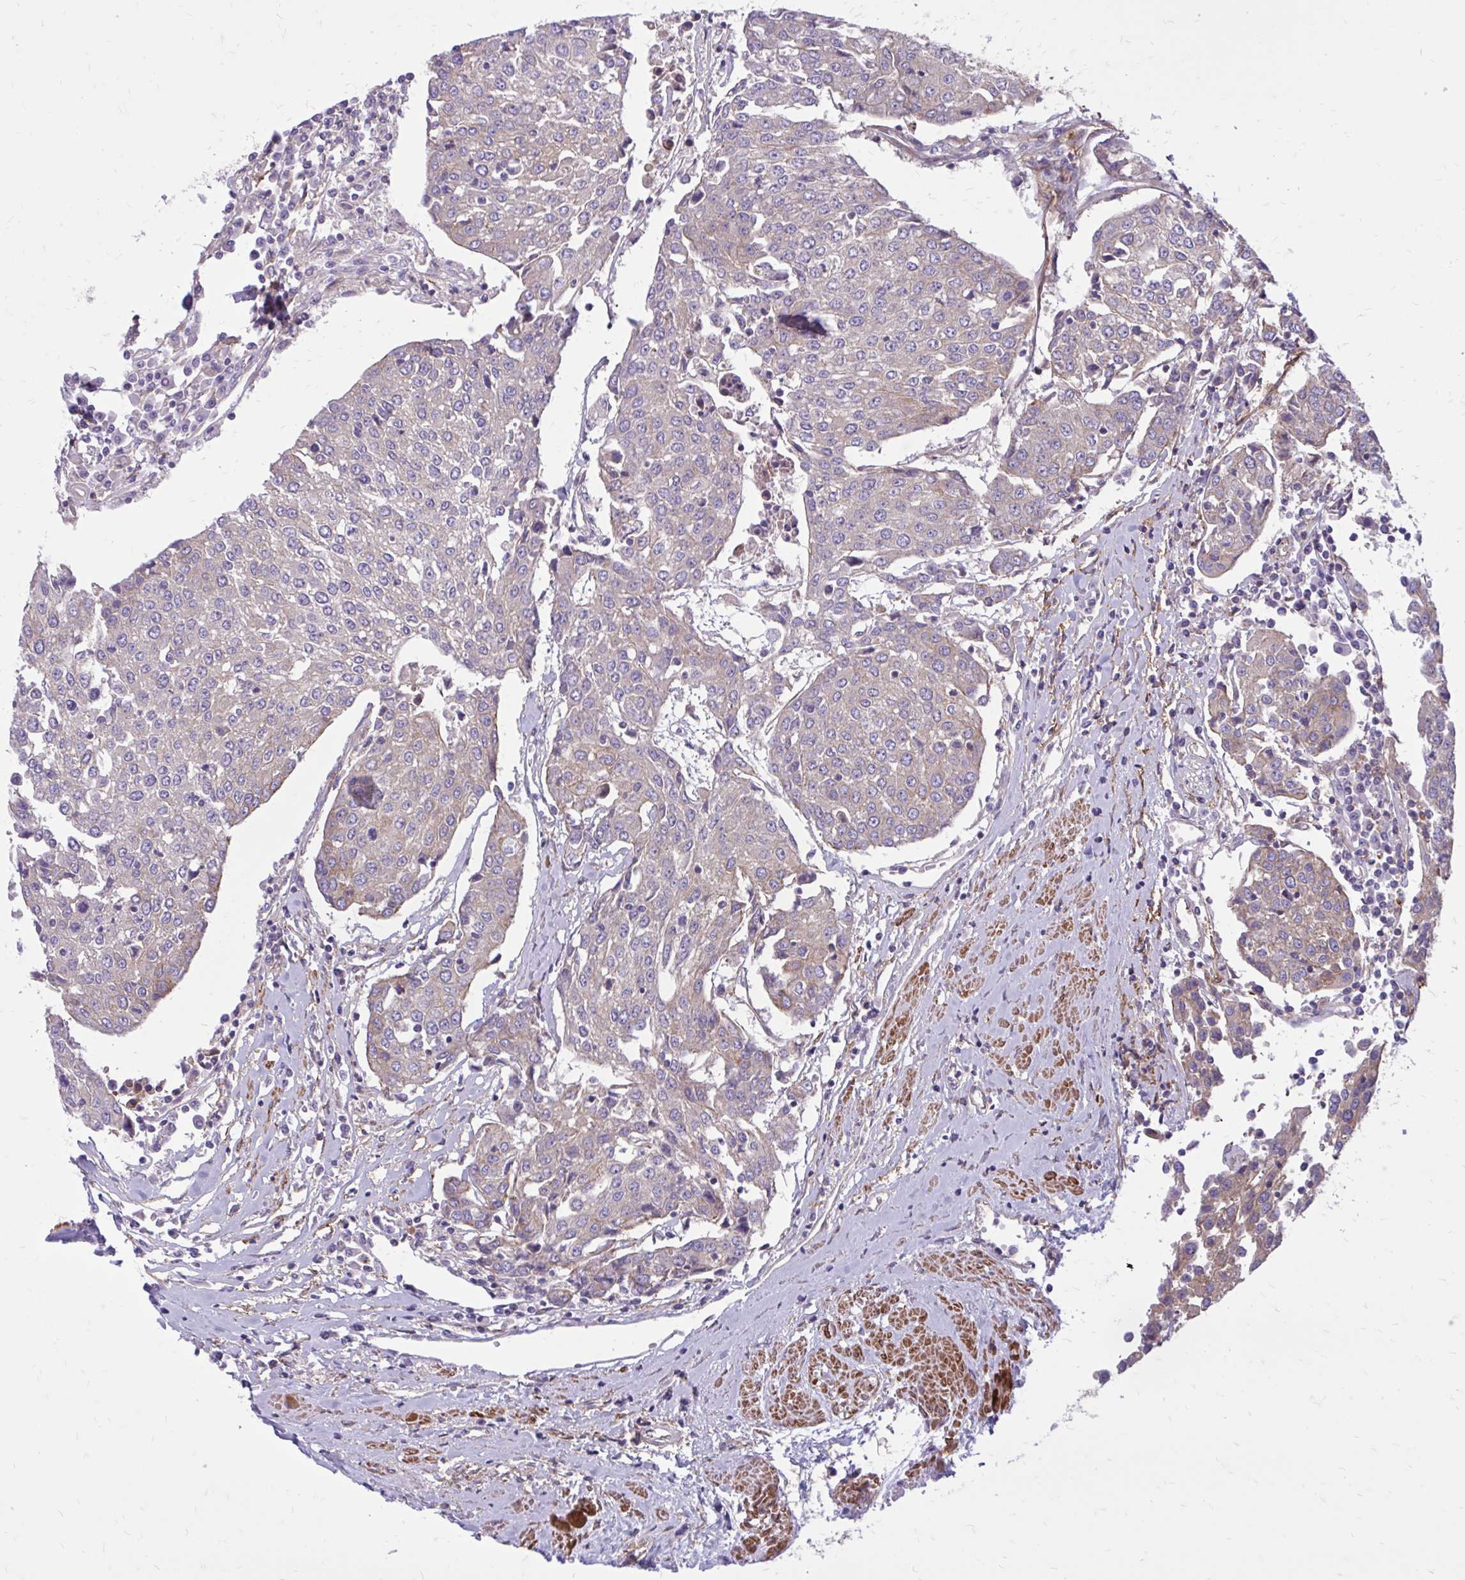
{"staining": {"intensity": "weak", "quantity": "<25%", "location": "cytoplasmic/membranous"}, "tissue": "urothelial cancer", "cell_type": "Tumor cells", "image_type": "cancer", "snomed": [{"axis": "morphology", "description": "Urothelial carcinoma, High grade"}, {"axis": "topography", "description": "Urinary bladder"}], "caption": "Immunohistochemistry of human urothelial cancer demonstrates no expression in tumor cells.", "gene": "FAP", "patient": {"sex": "female", "age": 85}}